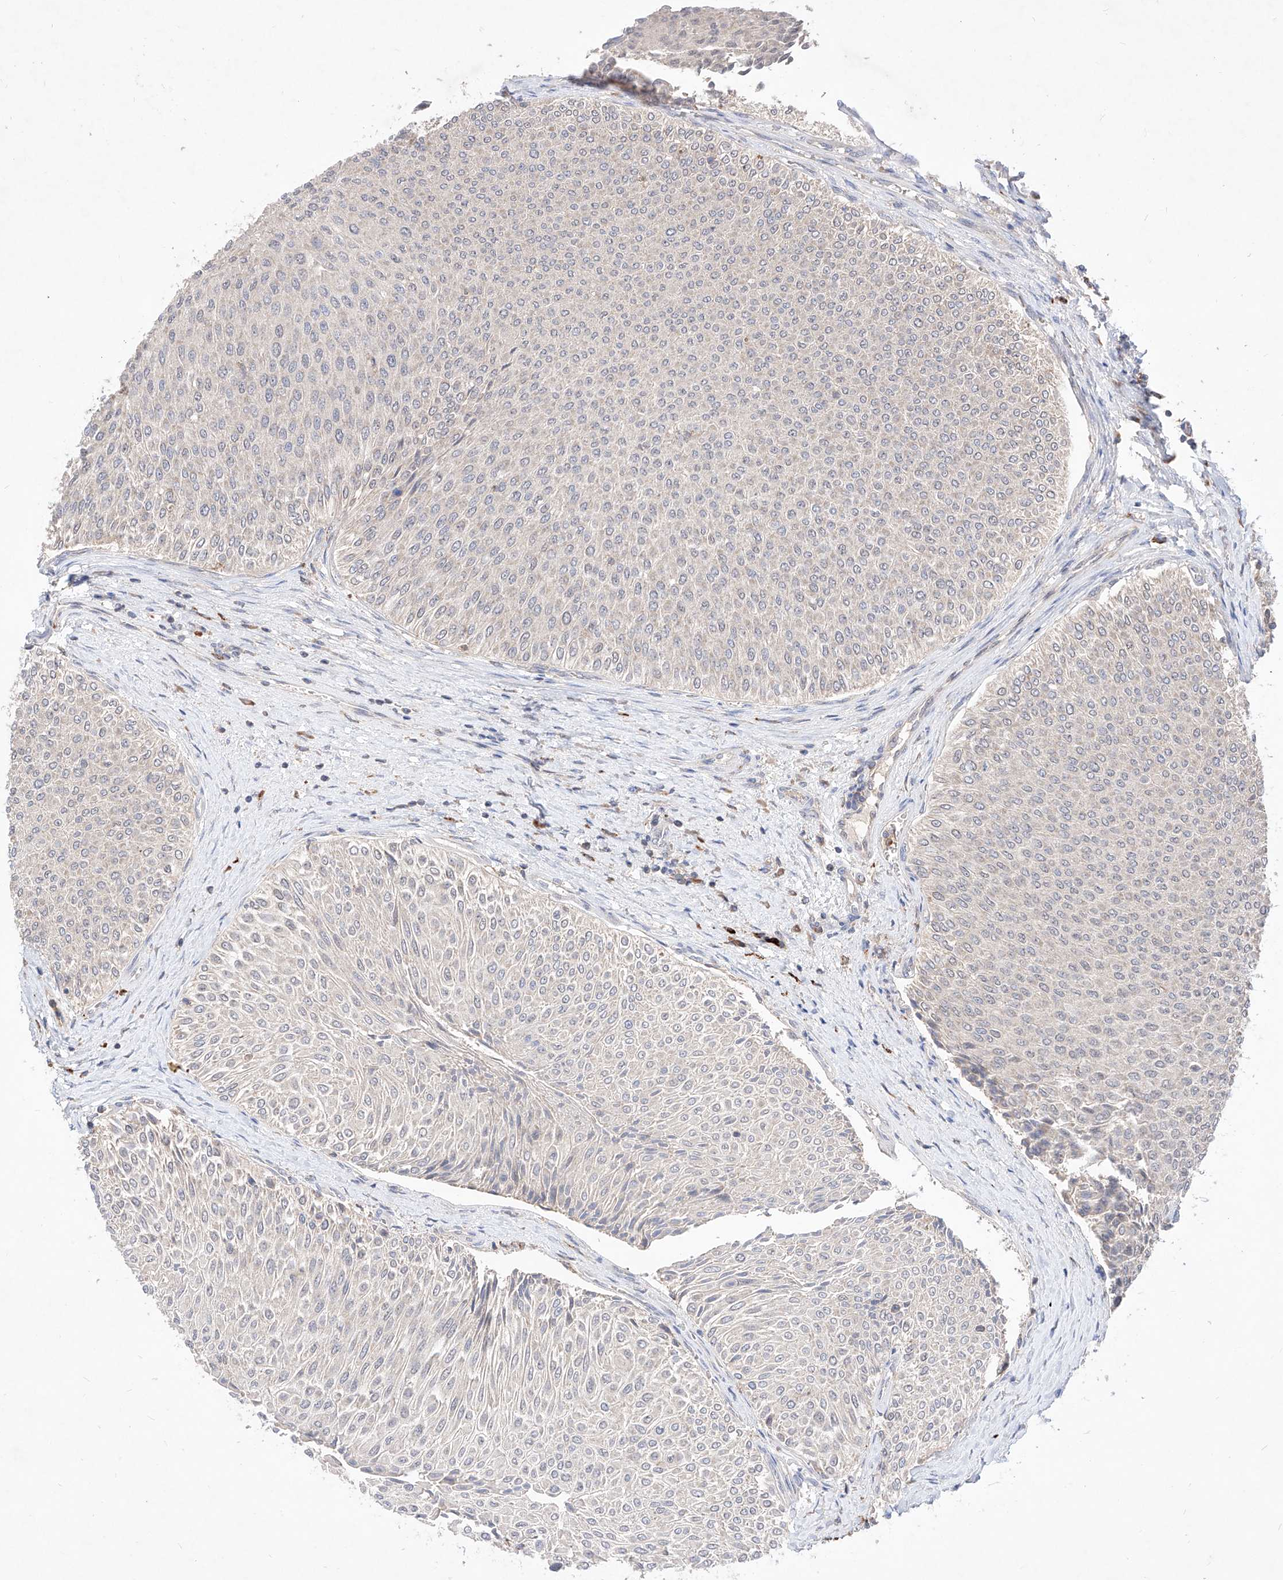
{"staining": {"intensity": "negative", "quantity": "none", "location": "none"}, "tissue": "urothelial cancer", "cell_type": "Tumor cells", "image_type": "cancer", "snomed": [{"axis": "morphology", "description": "Urothelial carcinoma, Low grade"}, {"axis": "topography", "description": "Urinary bladder"}], "caption": "IHC of low-grade urothelial carcinoma shows no positivity in tumor cells.", "gene": "TSNAX", "patient": {"sex": "male", "age": 78}}